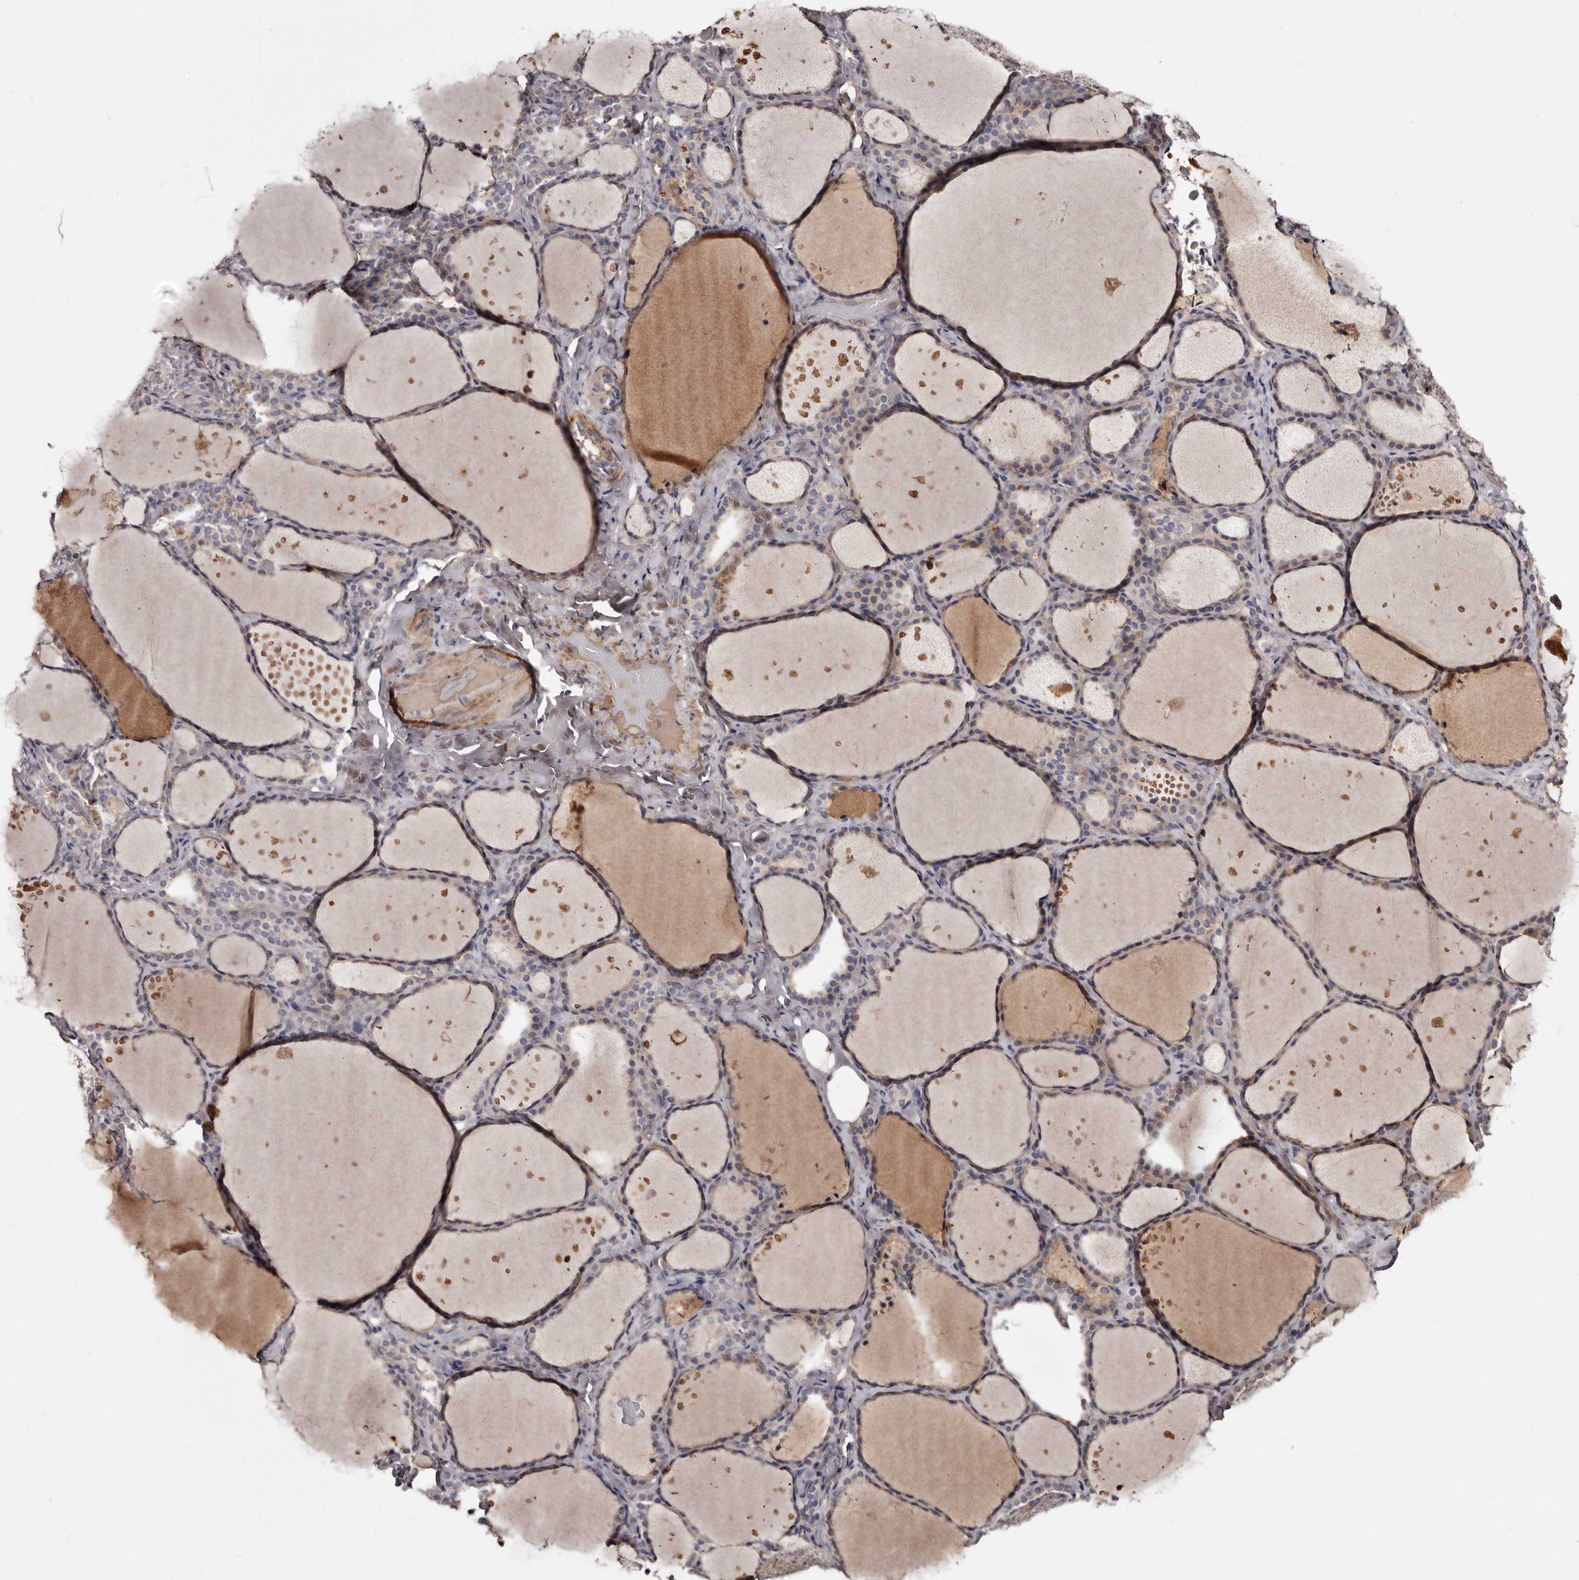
{"staining": {"intensity": "weak", "quantity": "<25%", "location": "cytoplasmic/membranous"}, "tissue": "thyroid gland", "cell_type": "Glandular cells", "image_type": "normal", "snomed": [{"axis": "morphology", "description": "Normal tissue, NOS"}, {"axis": "topography", "description": "Thyroid gland"}], "caption": "A micrograph of thyroid gland stained for a protein demonstrates no brown staining in glandular cells. Nuclei are stained in blue.", "gene": "CYP1B1", "patient": {"sex": "female", "age": 44}}